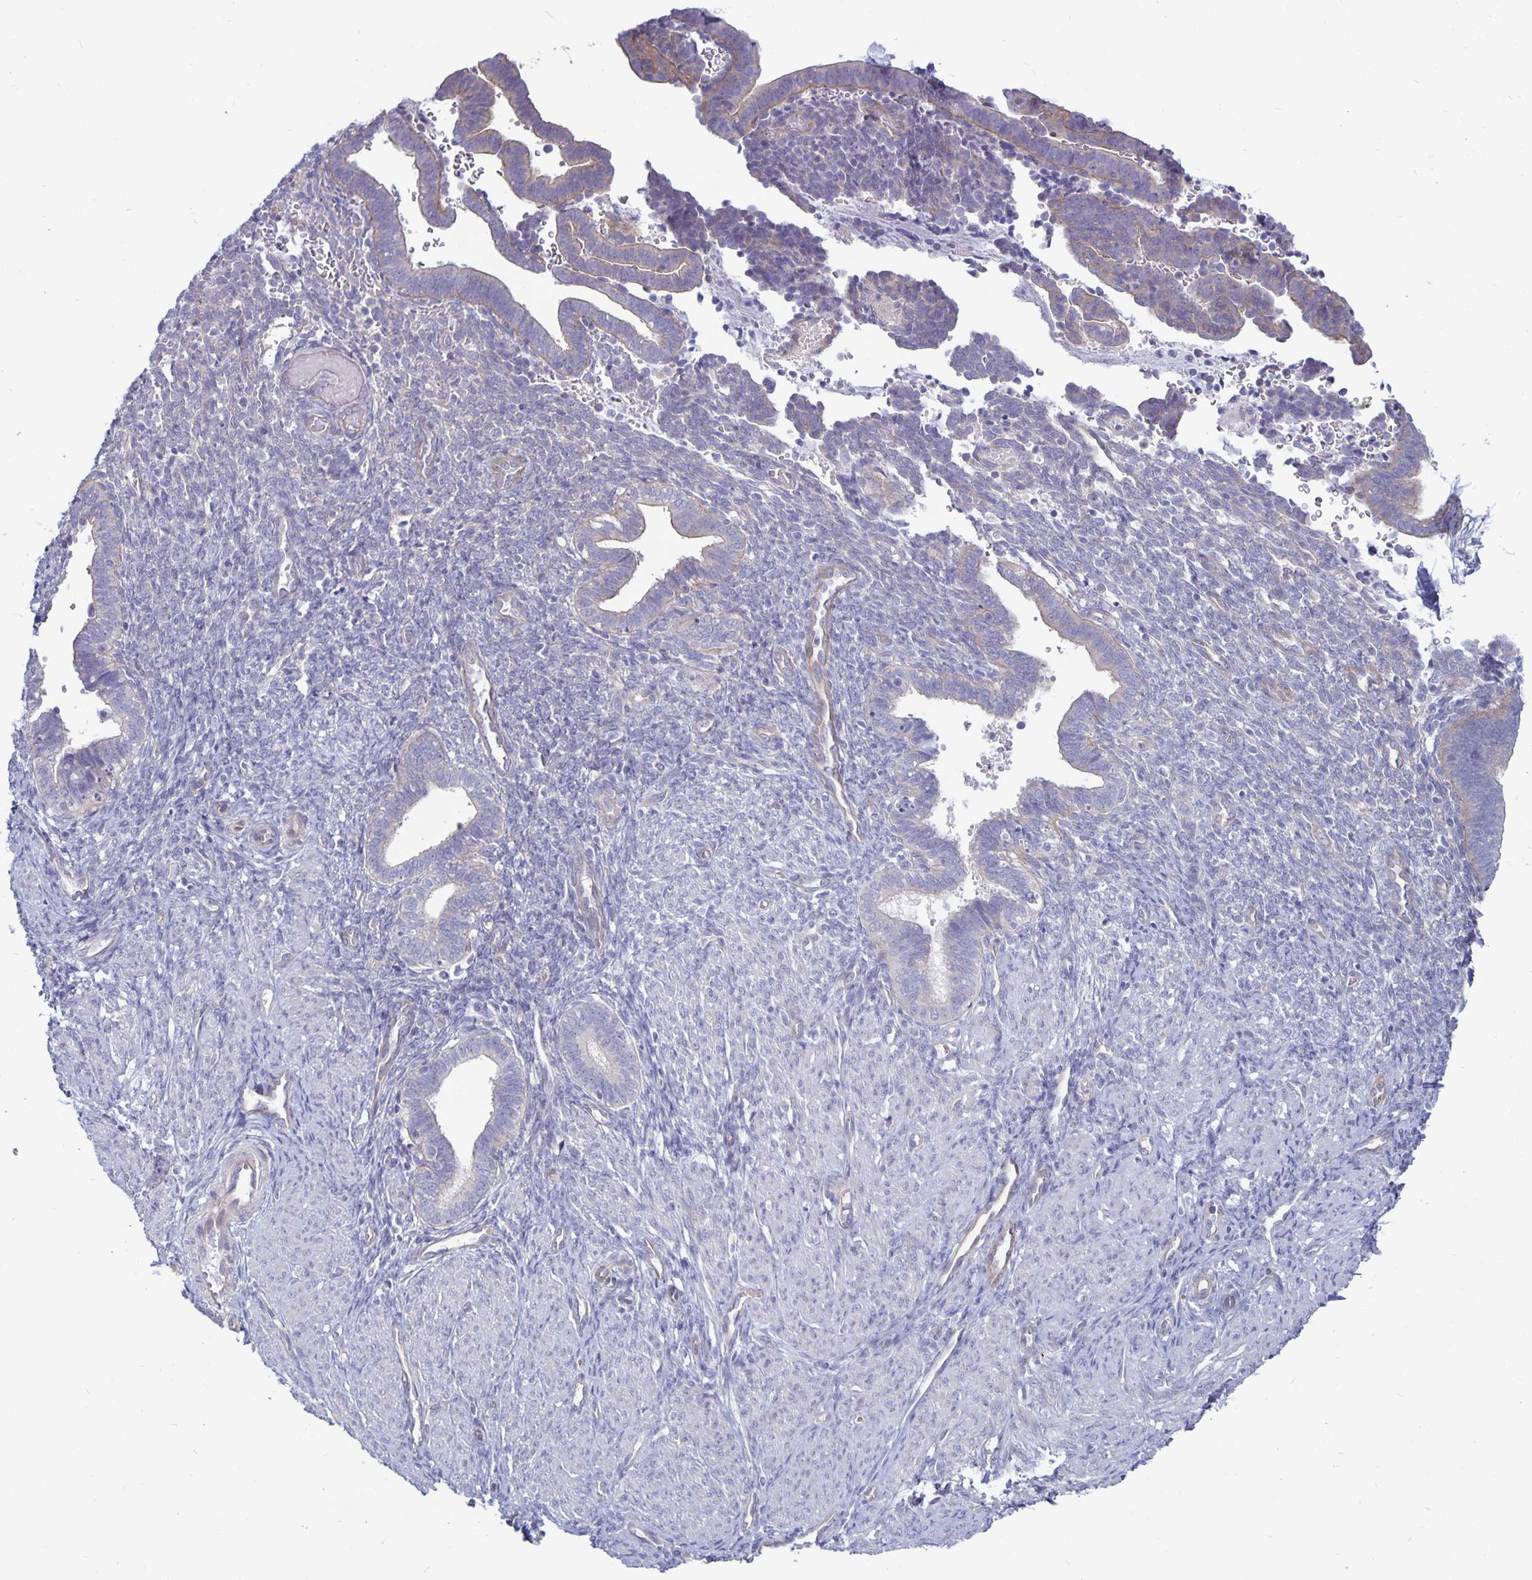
{"staining": {"intensity": "negative", "quantity": "none", "location": "none"}, "tissue": "endometrium", "cell_type": "Cells in endometrial stroma", "image_type": "normal", "snomed": [{"axis": "morphology", "description": "Normal tissue, NOS"}, {"axis": "topography", "description": "Endometrium"}], "caption": "Histopathology image shows no significant protein staining in cells in endometrial stroma of normal endometrium.", "gene": "PLCB3", "patient": {"sex": "female", "age": 34}}